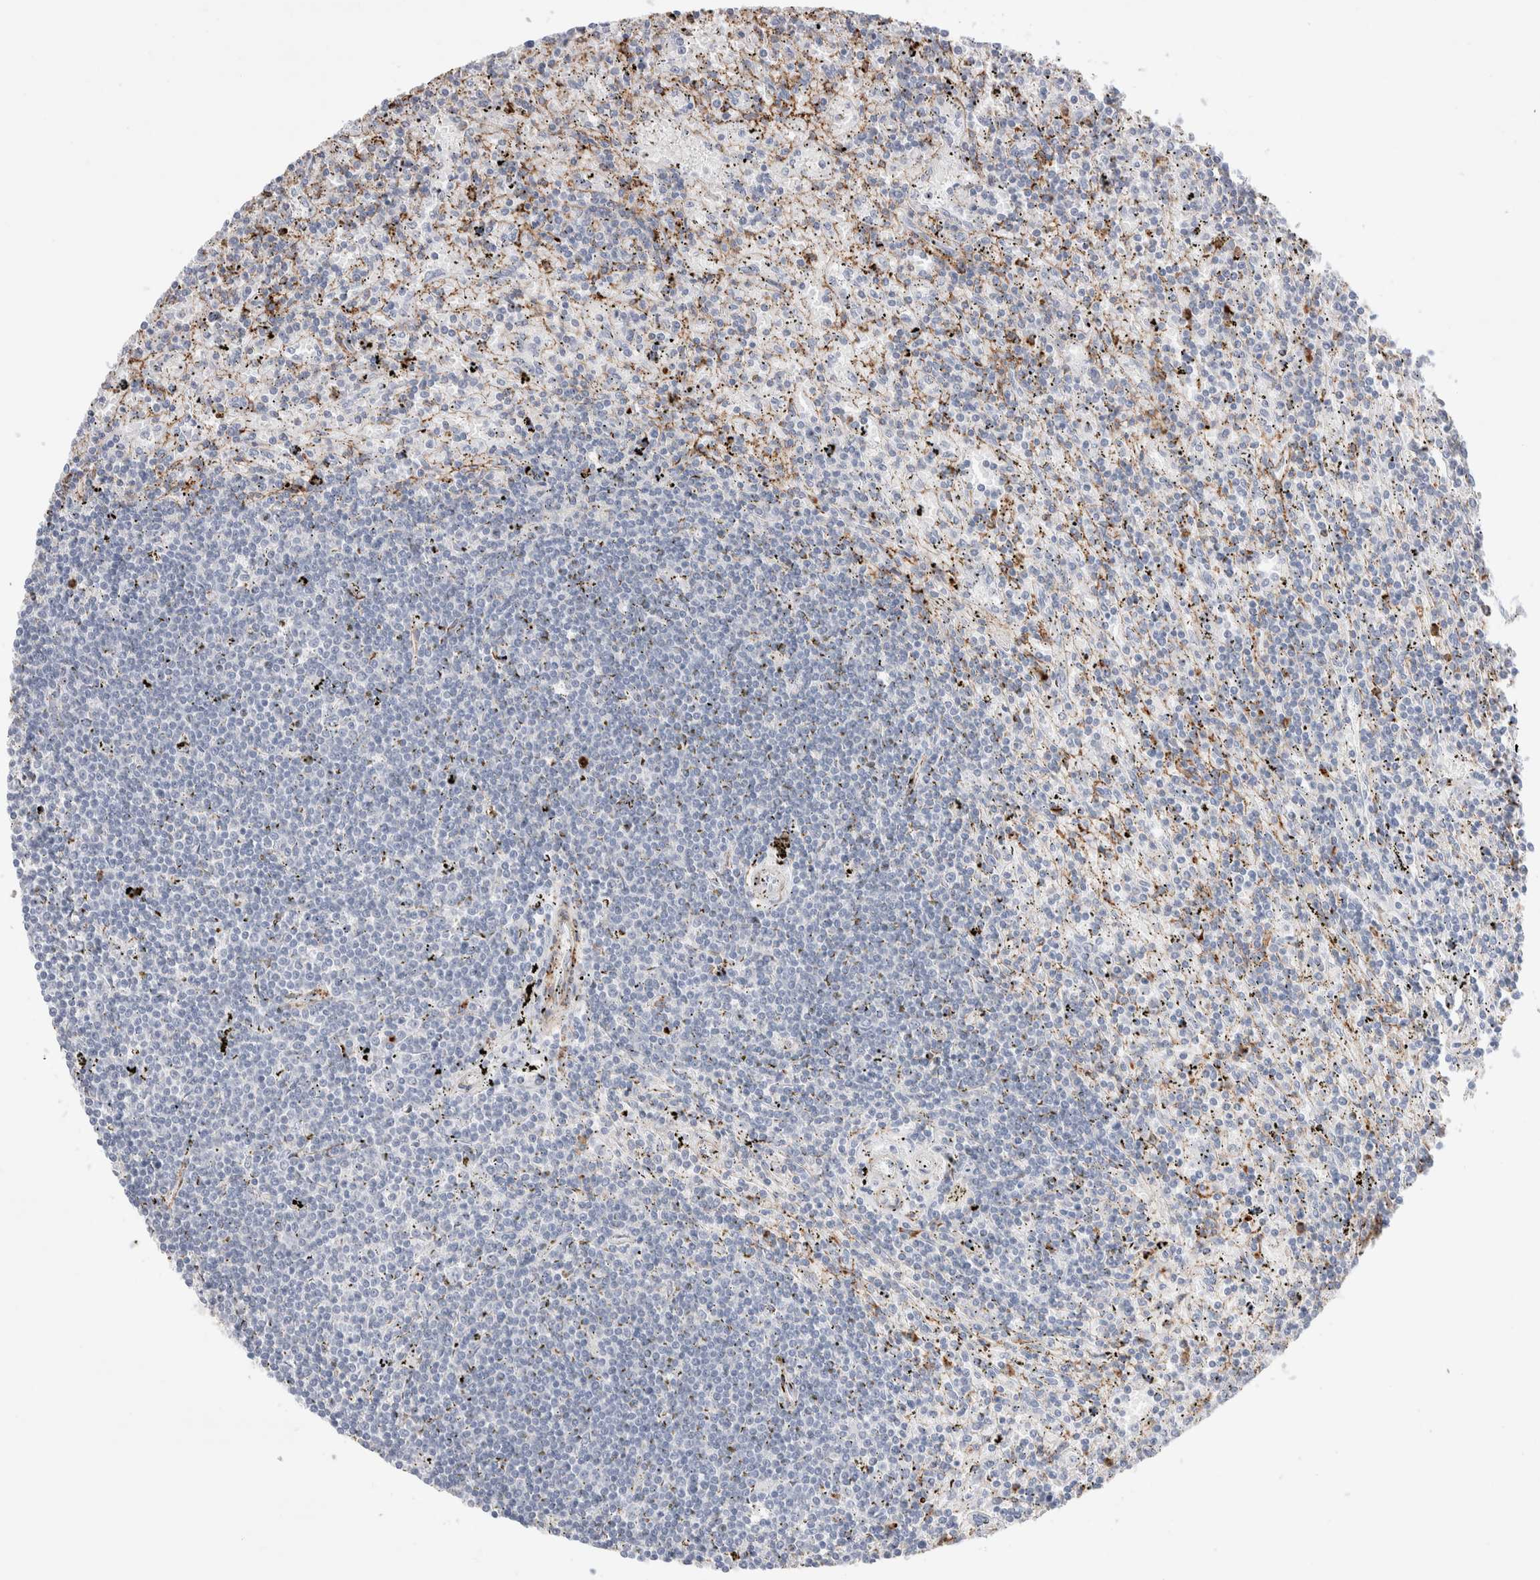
{"staining": {"intensity": "negative", "quantity": "none", "location": "none"}, "tissue": "lymphoma", "cell_type": "Tumor cells", "image_type": "cancer", "snomed": [{"axis": "morphology", "description": "Malignant lymphoma, non-Hodgkin's type, Low grade"}, {"axis": "topography", "description": "Spleen"}], "caption": "There is no significant expression in tumor cells of lymphoma.", "gene": "SEPTIN4", "patient": {"sex": "male", "age": 76}}